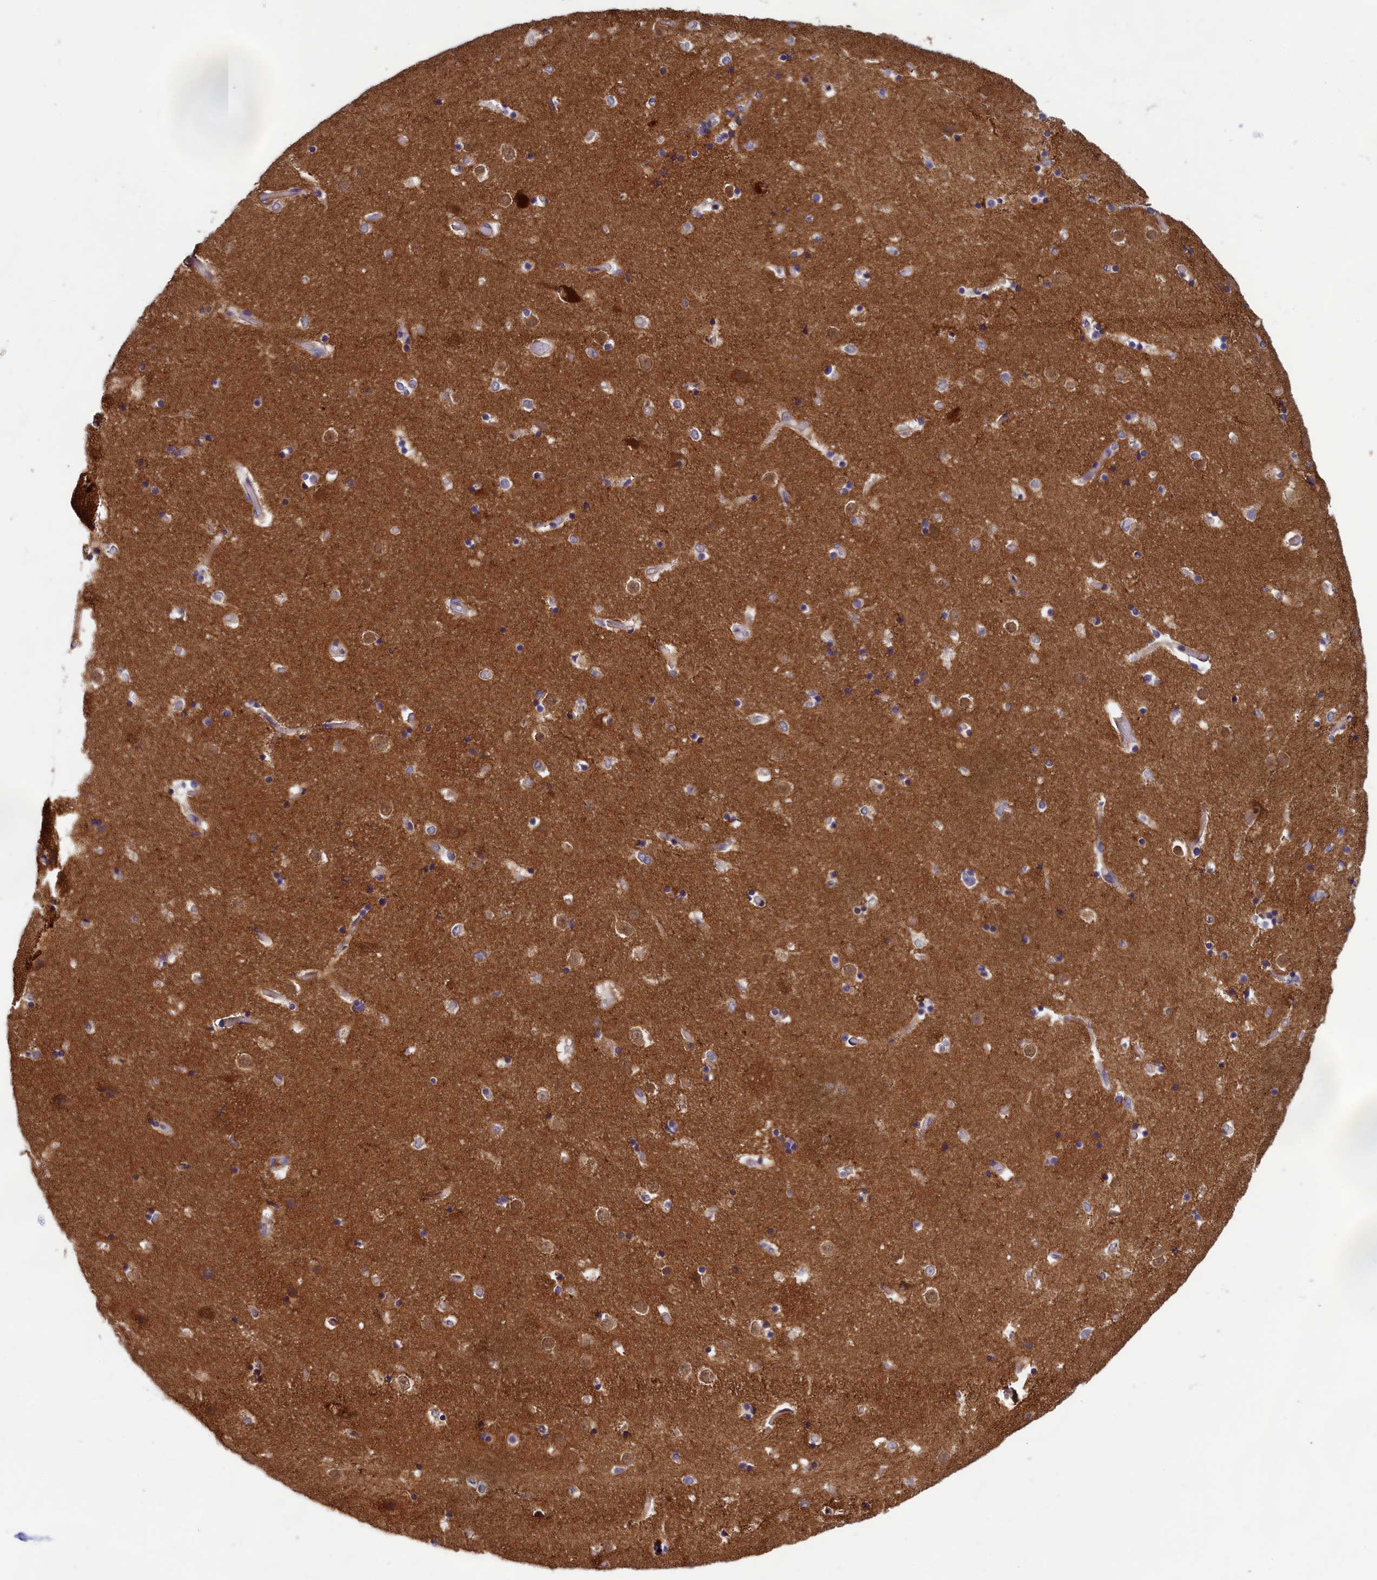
{"staining": {"intensity": "negative", "quantity": "none", "location": "none"}, "tissue": "caudate", "cell_type": "Glial cells", "image_type": "normal", "snomed": [{"axis": "morphology", "description": "Normal tissue, NOS"}, {"axis": "topography", "description": "Lateral ventricle wall"}], "caption": "DAB immunohistochemical staining of unremarkable human caudate reveals no significant staining in glial cells. (Brightfield microscopy of DAB (3,3'-diaminobenzidine) IHC at high magnification).", "gene": "HECA", "patient": {"sex": "female", "age": 52}}